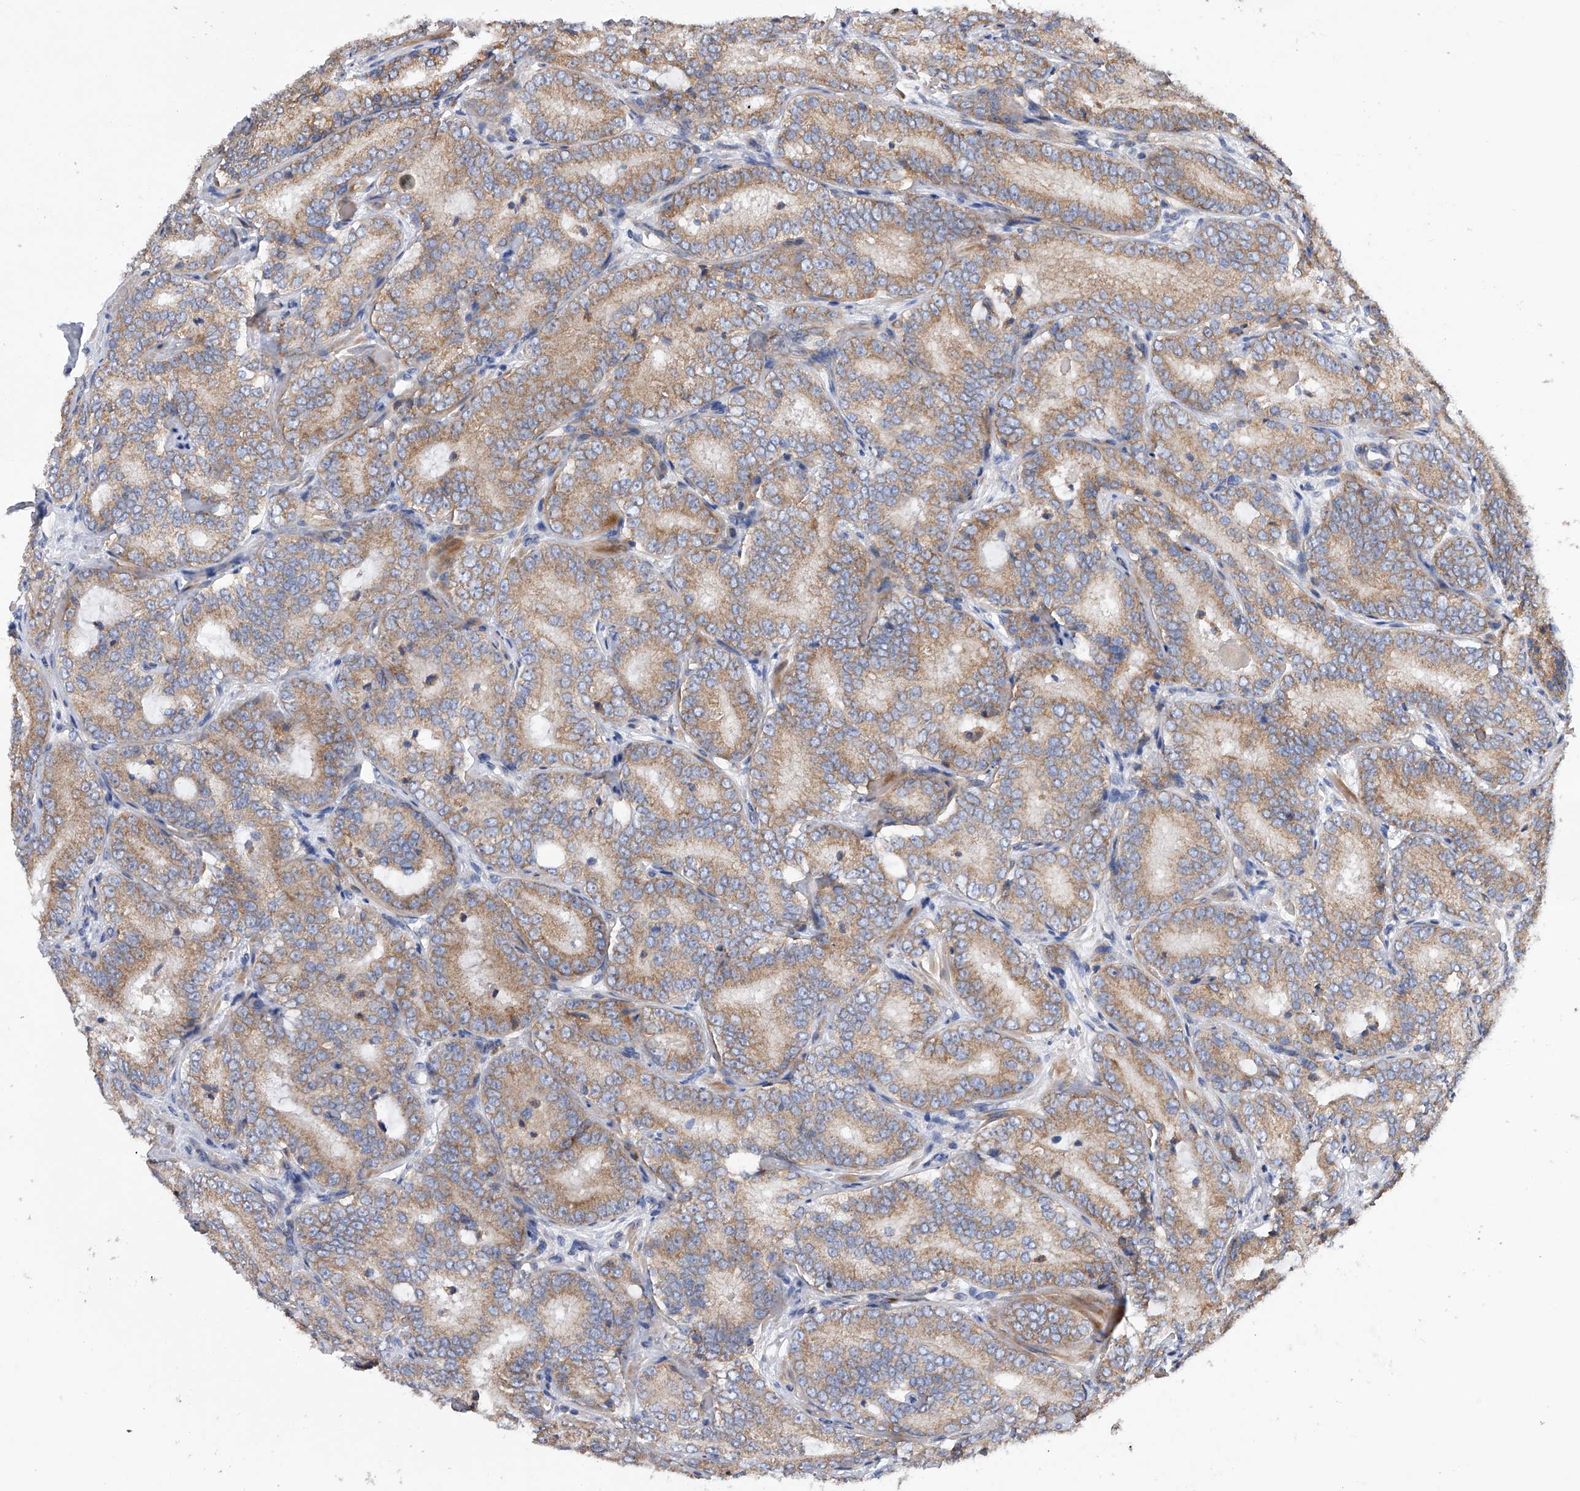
{"staining": {"intensity": "moderate", "quantity": ">75%", "location": "cytoplasmic/membranous"}, "tissue": "prostate cancer", "cell_type": "Tumor cells", "image_type": "cancer", "snomed": [{"axis": "morphology", "description": "Adenocarcinoma, High grade"}, {"axis": "topography", "description": "Prostate"}], "caption": "Moderate cytoplasmic/membranous protein positivity is identified in about >75% of tumor cells in prostate high-grade adenocarcinoma.", "gene": "MLYCD", "patient": {"sex": "male", "age": 57}}